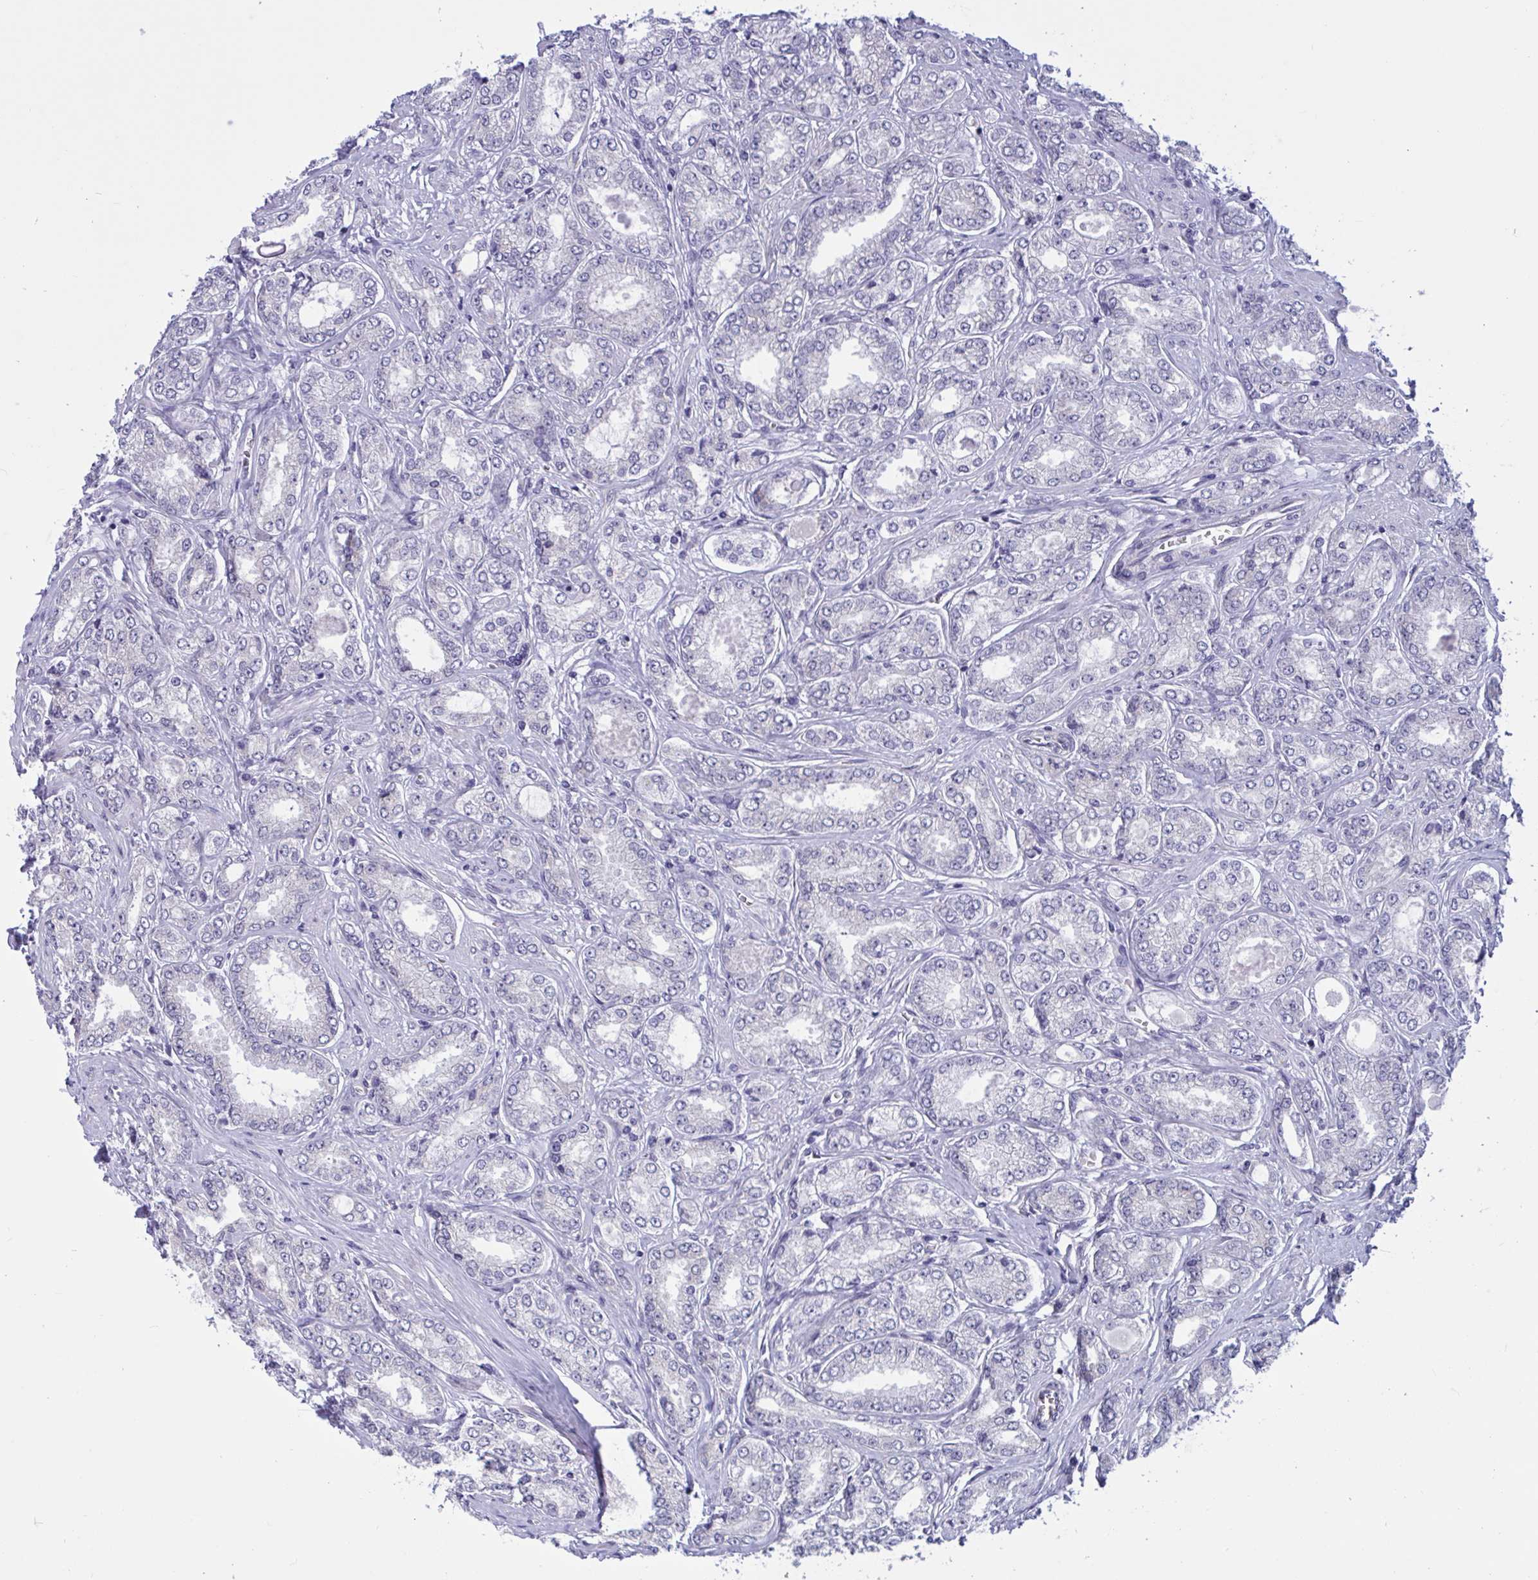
{"staining": {"intensity": "negative", "quantity": "none", "location": "none"}, "tissue": "prostate cancer", "cell_type": "Tumor cells", "image_type": "cancer", "snomed": [{"axis": "morphology", "description": "Adenocarcinoma, High grade"}, {"axis": "topography", "description": "Prostate"}], "caption": "An IHC photomicrograph of adenocarcinoma (high-grade) (prostate) is shown. There is no staining in tumor cells of adenocarcinoma (high-grade) (prostate).", "gene": "CAMLG", "patient": {"sex": "male", "age": 68}}